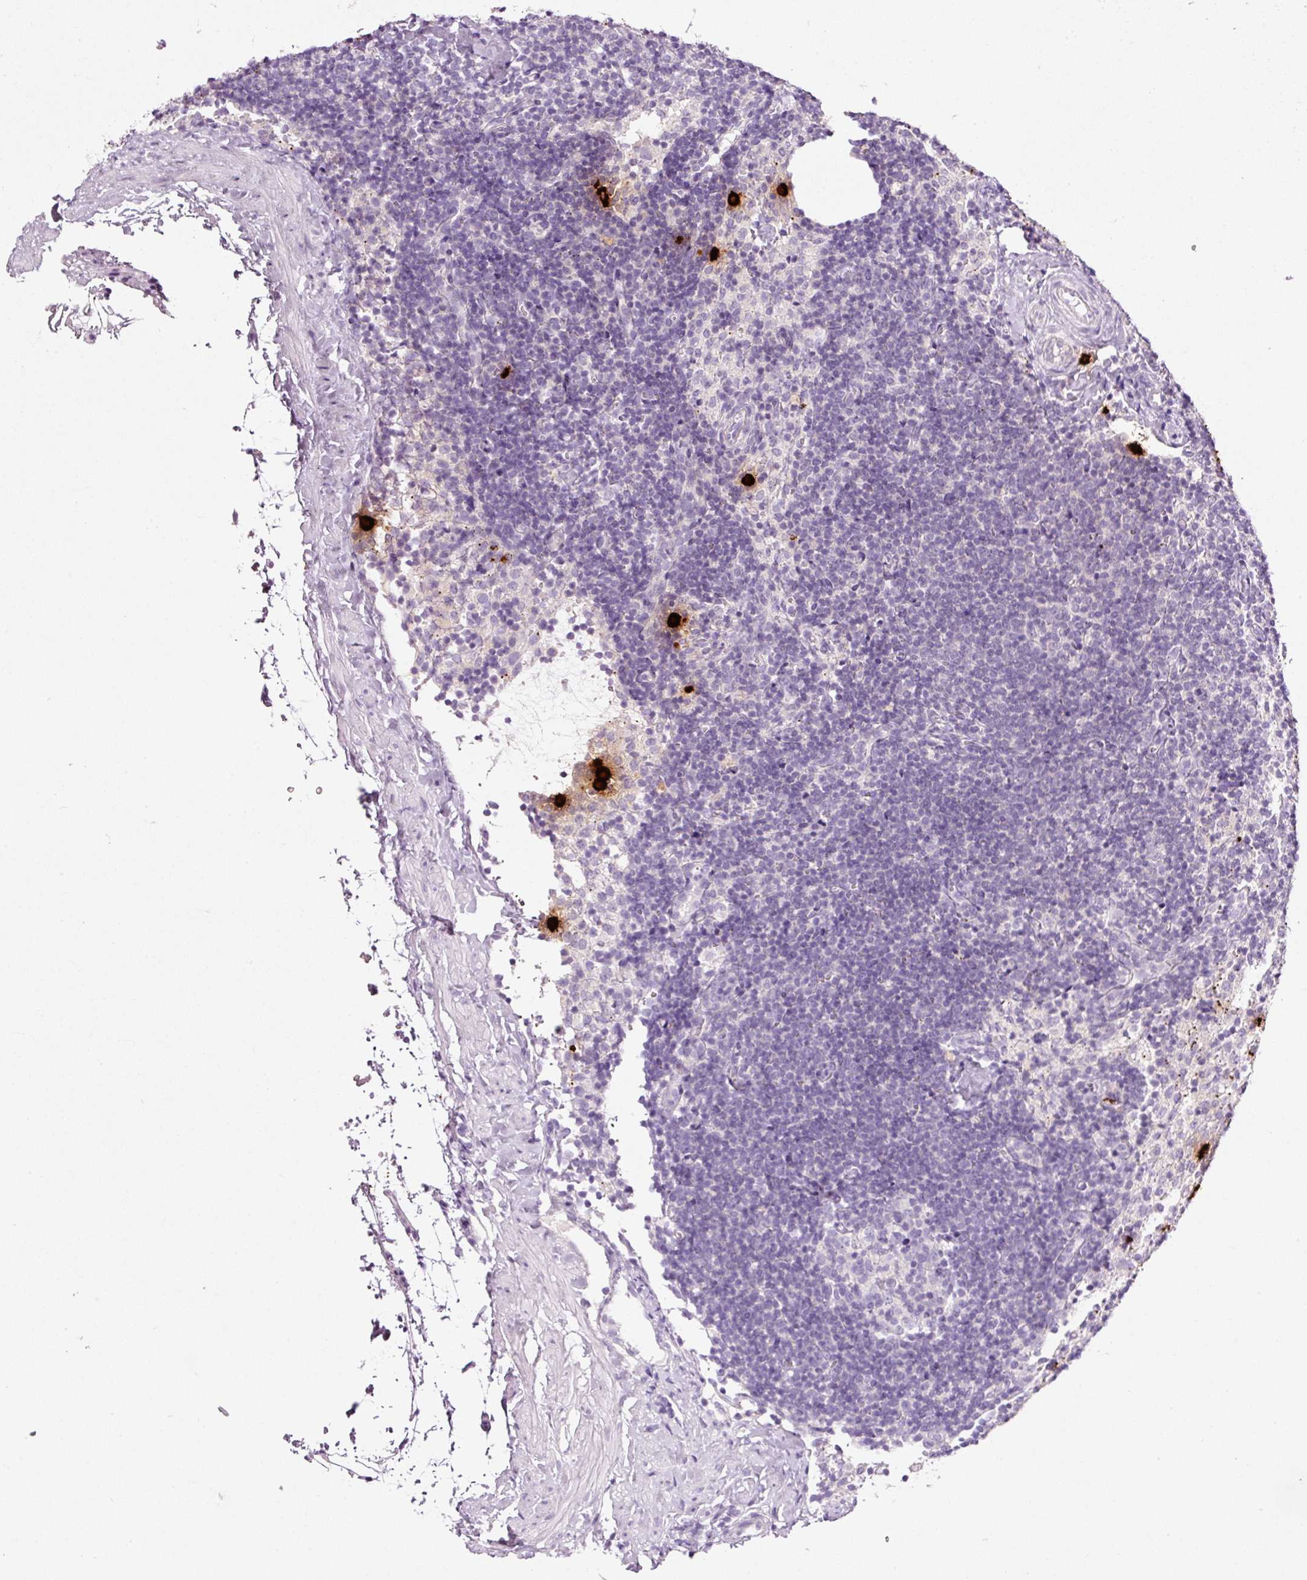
{"staining": {"intensity": "negative", "quantity": "none", "location": "none"}, "tissue": "lymph node", "cell_type": "Germinal center cells", "image_type": "normal", "snomed": [{"axis": "morphology", "description": "Normal tissue, NOS"}, {"axis": "topography", "description": "Lymph node"}], "caption": "Immunohistochemistry of unremarkable human lymph node reveals no positivity in germinal center cells. (IHC, brightfield microscopy, high magnification).", "gene": "CMA1", "patient": {"sex": "female", "age": 52}}